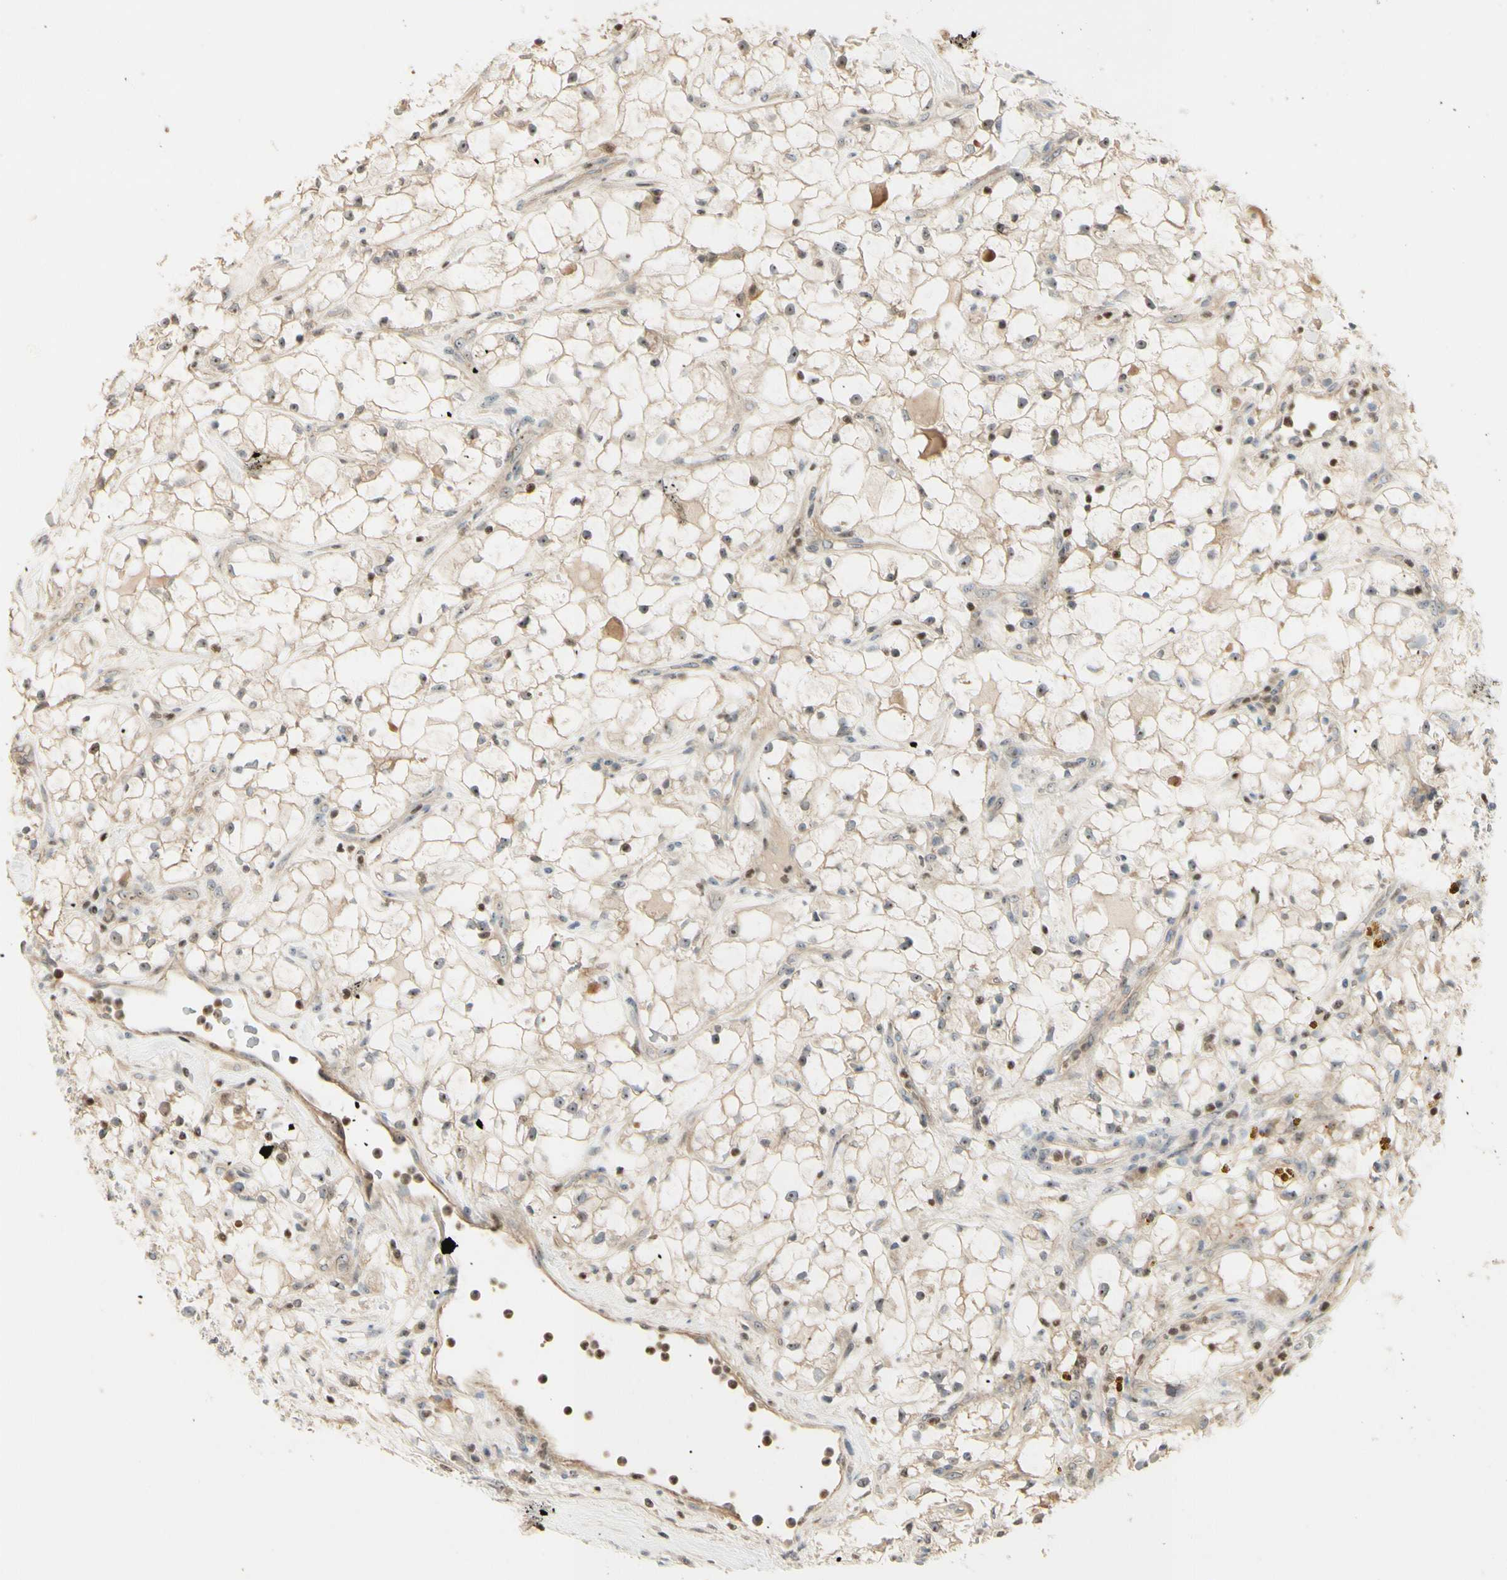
{"staining": {"intensity": "weak", "quantity": ">75%", "location": "cytoplasmic/membranous"}, "tissue": "renal cancer", "cell_type": "Tumor cells", "image_type": "cancer", "snomed": [{"axis": "morphology", "description": "Adenocarcinoma, NOS"}, {"axis": "topography", "description": "Kidney"}], "caption": "Immunohistochemical staining of adenocarcinoma (renal) exhibits weak cytoplasmic/membranous protein expression in approximately >75% of tumor cells.", "gene": "NFYA", "patient": {"sex": "female", "age": 60}}